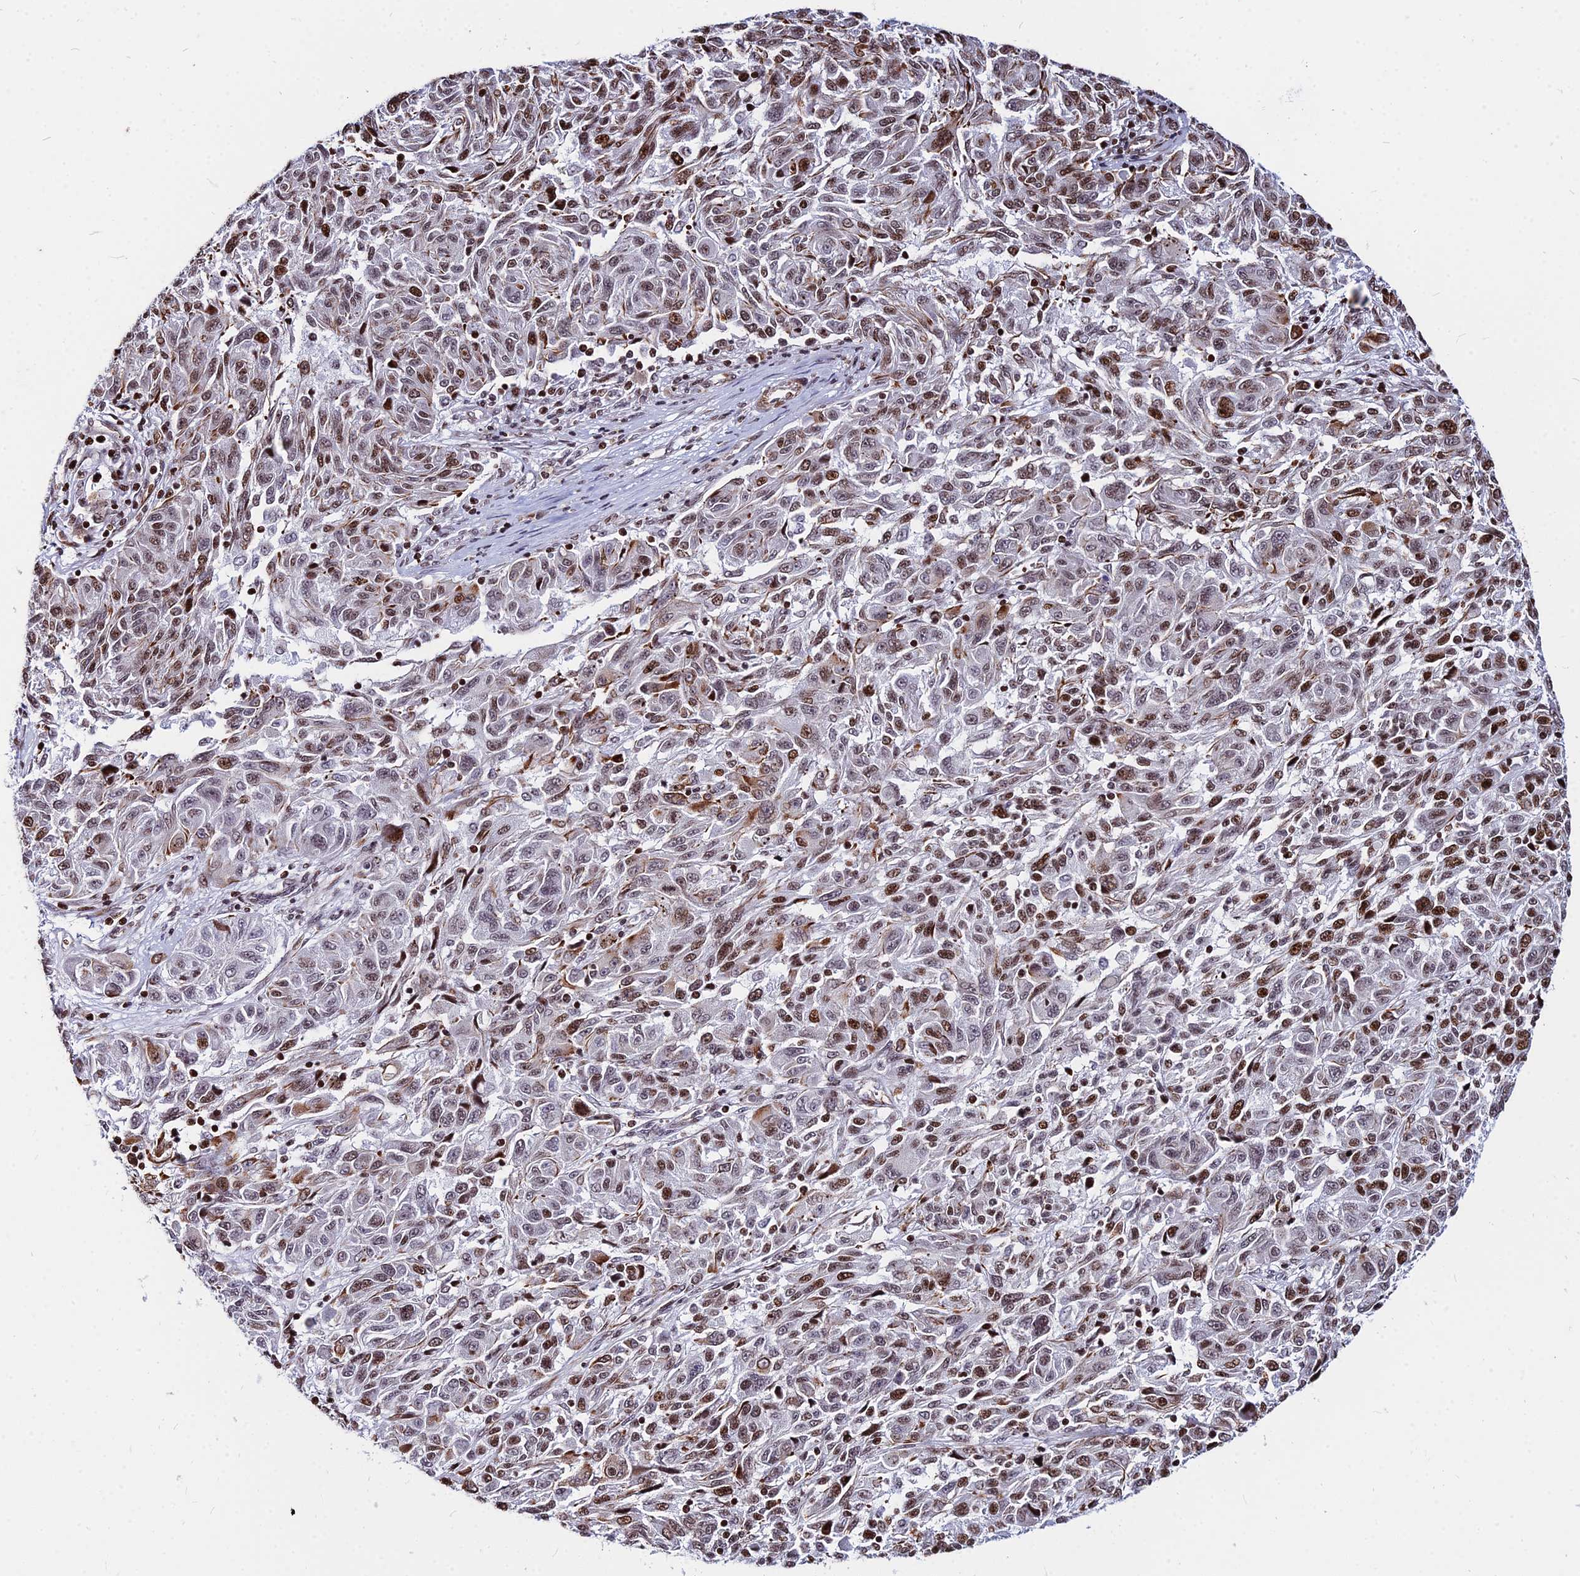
{"staining": {"intensity": "moderate", "quantity": ">75%", "location": "nuclear"}, "tissue": "melanoma", "cell_type": "Tumor cells", "image_type": "cancer", "snomed": [{"axis": "morphology", "description": "Malignant melanoma, NOS"}, {"axis": "topography", "description": "Skin"}], "caption": "This image exhibits IHC staining of human malignant melanoma, with medium moderate nuclear staining in about >75% of tumor cells.", "gene": "NYAP2", "patient": {"sex": "male", "age": 53}}